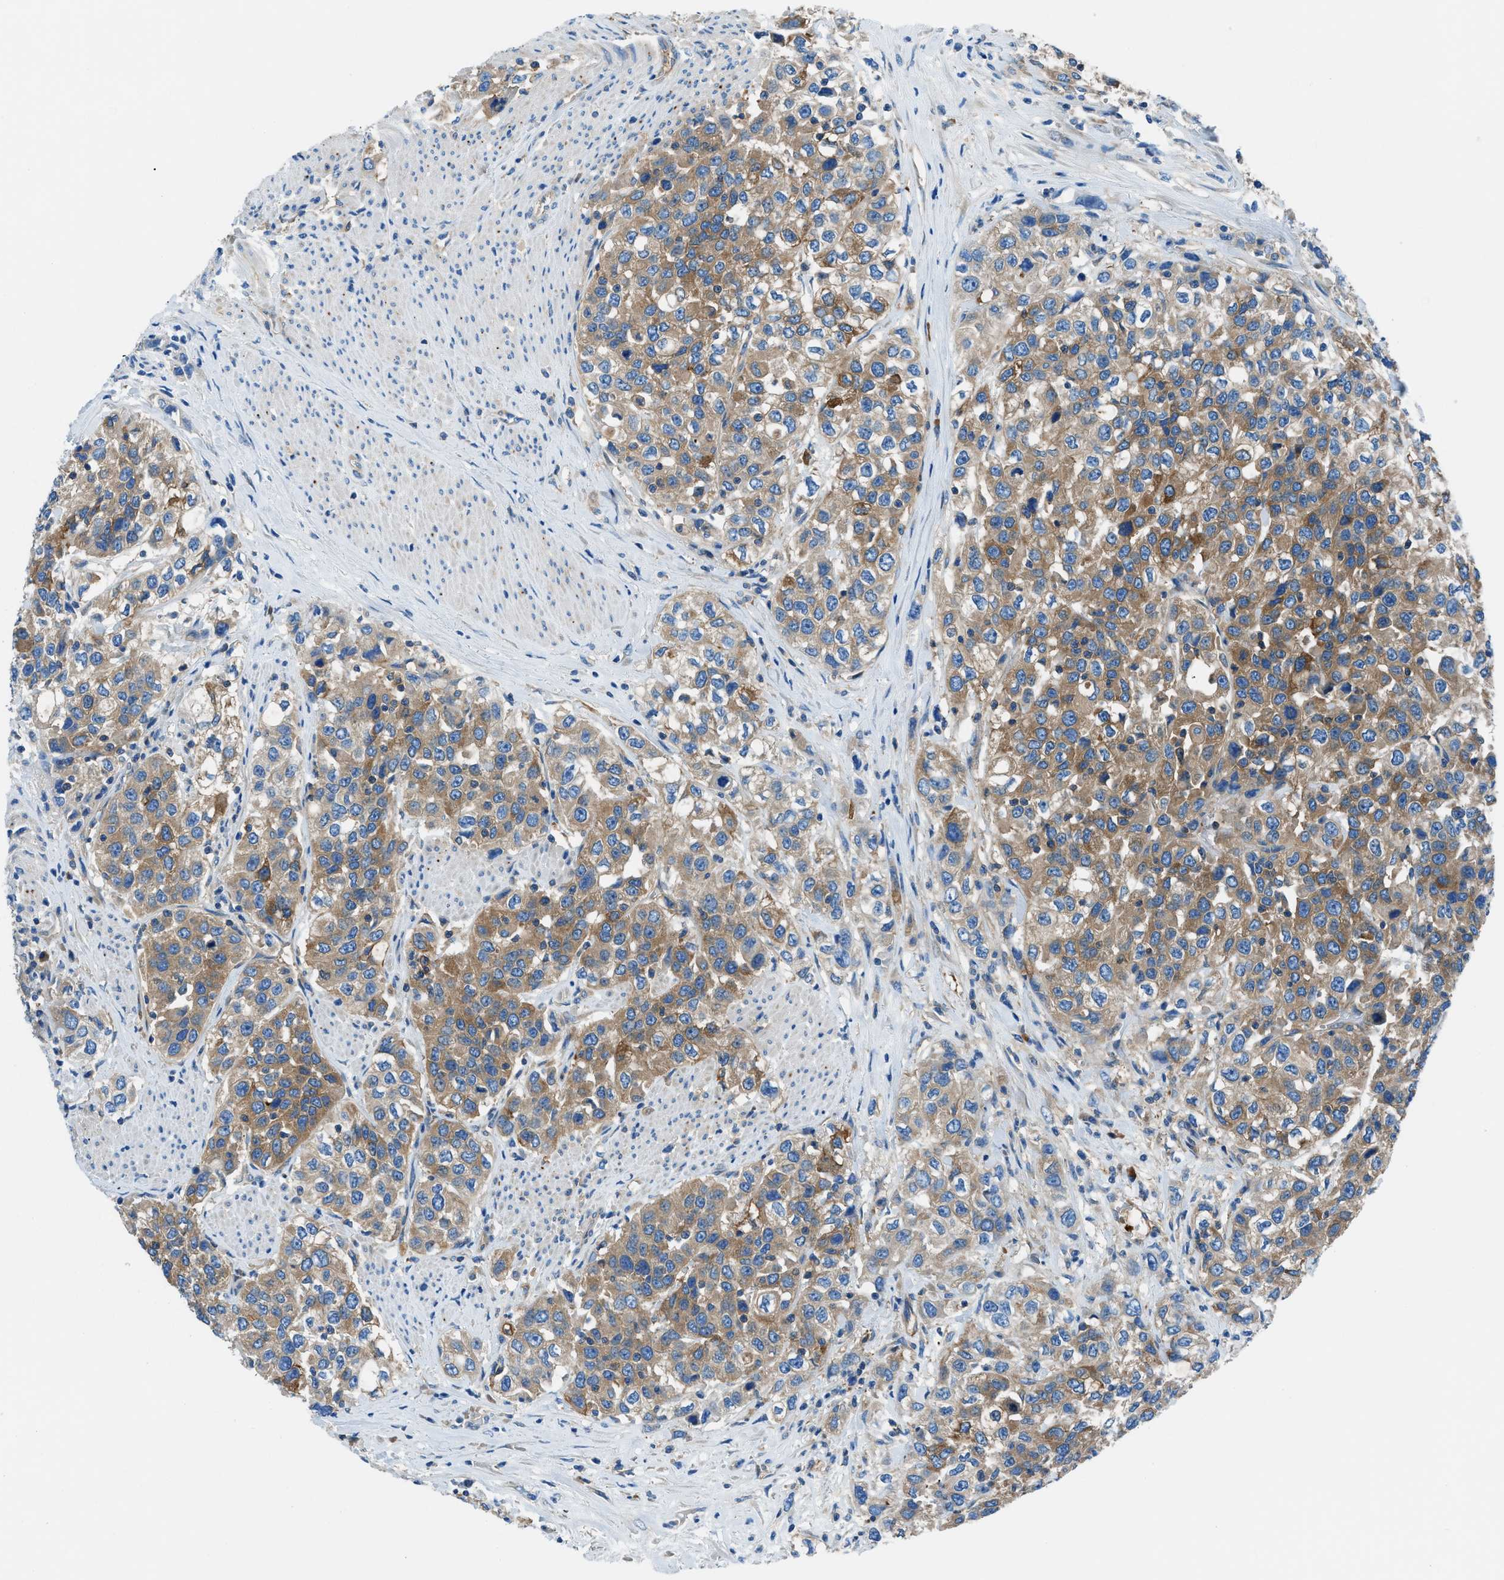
{"staining": {"intensity": "moderate", "quantity": ">75%", "location": "cytoplasmic/membranous"}, "tissue": "urothelial cancer", "cell_type": "Tumor cells", "image_type": "cancer", "snomed": [{"axis": "morphology", "description": "Urothelial carcinoma, High grade"}, {"axis": "topography", "description": "Urinary bladder"}], "caption": "IHC (DAB) staining of human urothelial cancer shows moderate cytoplasmic/membranous protein positivity in approximately >75% of tumor cells.", "gene": "SARS1", "patient": {"sex": "female", "age": 80}}